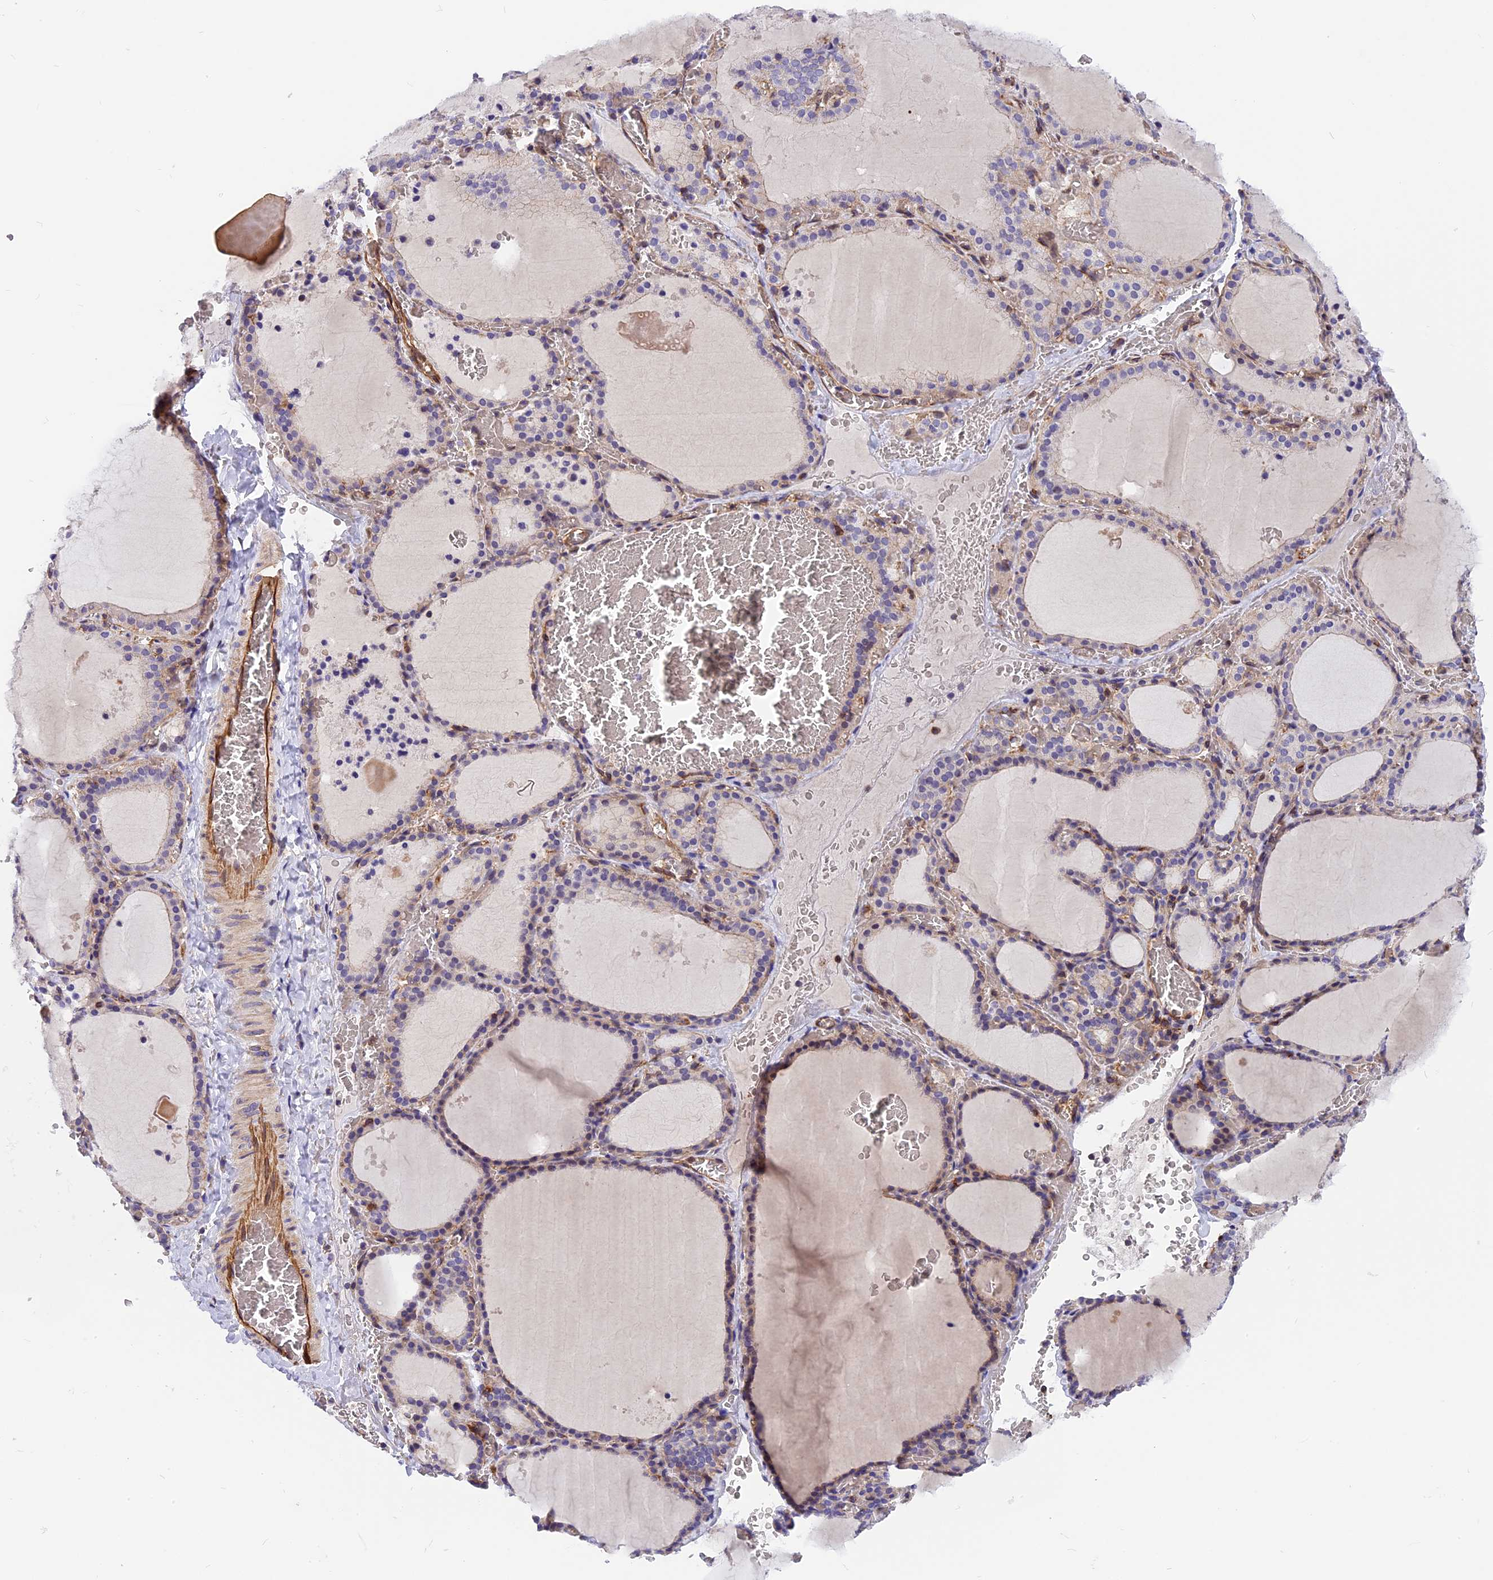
{"staining": {"intensity": "weak", "quantity": "<25%", "location": "cytoplasmic/membranous"}, "tissue": "thyroid gland", "cell_type": "Glandular cells", "image_type": "normal", "snomed": [{"axis": "morphology", "description": "Normal tissue, NOS"}, {"axis": "topography", "description": "Thyroid gland"}], "caption": "DAB (3,3'-diaminobenzidine) immunohistochemical staining of normal thyroid gland shows no significant staining in glandular cells. (DAB immunohistochemistry (IHC), high magnification).", "gene": "MED20", "patient": {"sex": "female", "age": 39}}